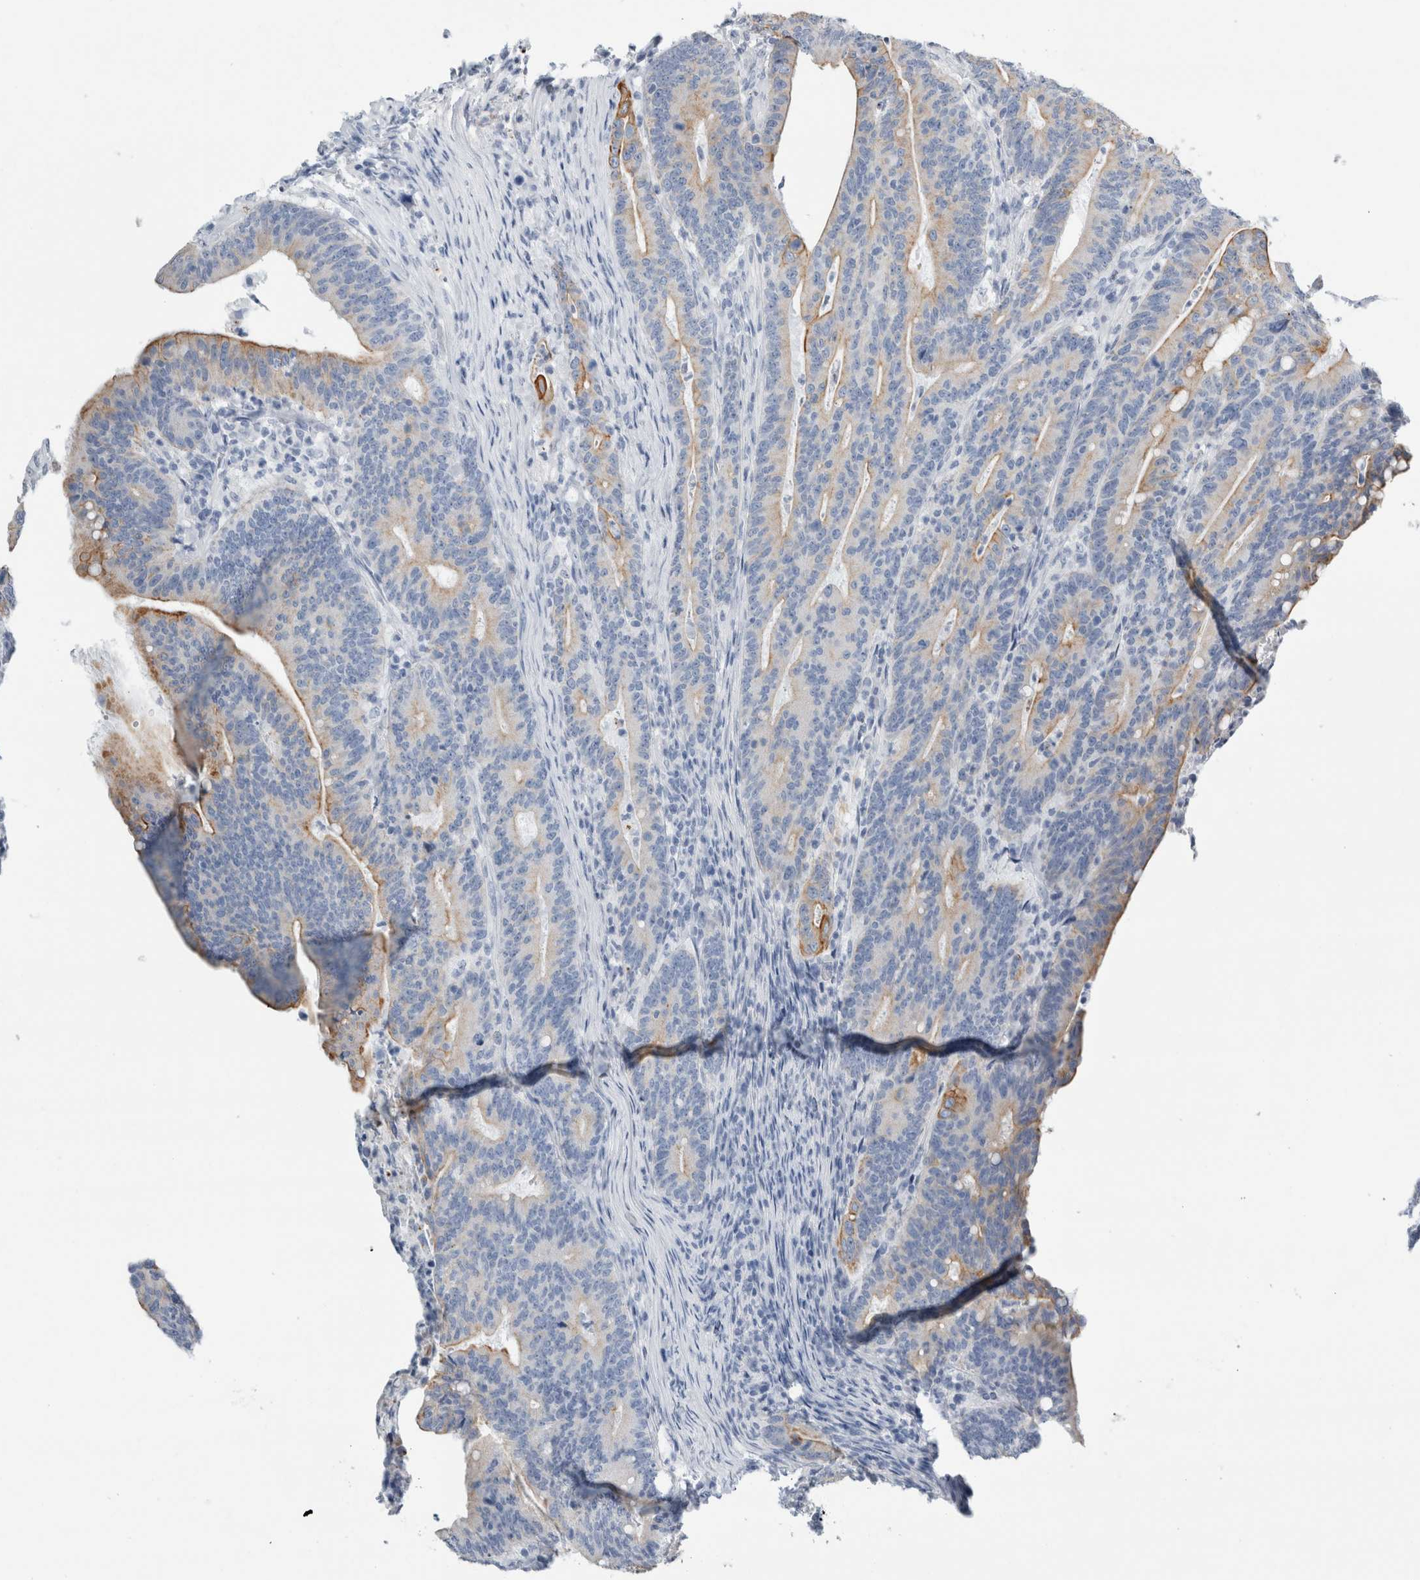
{"staining": {"intensity": "weak", "quantity": "<25%", "location": "cytoplasmic/membranous"}, "tissue": "colorectal cancer", "cell_type": "Tumor cells", "image_type": "cancer", "snomed": [{"axis": "morphology", "description": "Adenocarcinoma, NOS"}, {"axis": "topography", "description": "Colon"}], "caption": "Immunohistochemical staining of human adenocarcinoma (colorectal) displays no significant expression in tumor cells.", "gene": "RPH3AL", "patient": {"sex": "female", "age": 66}}